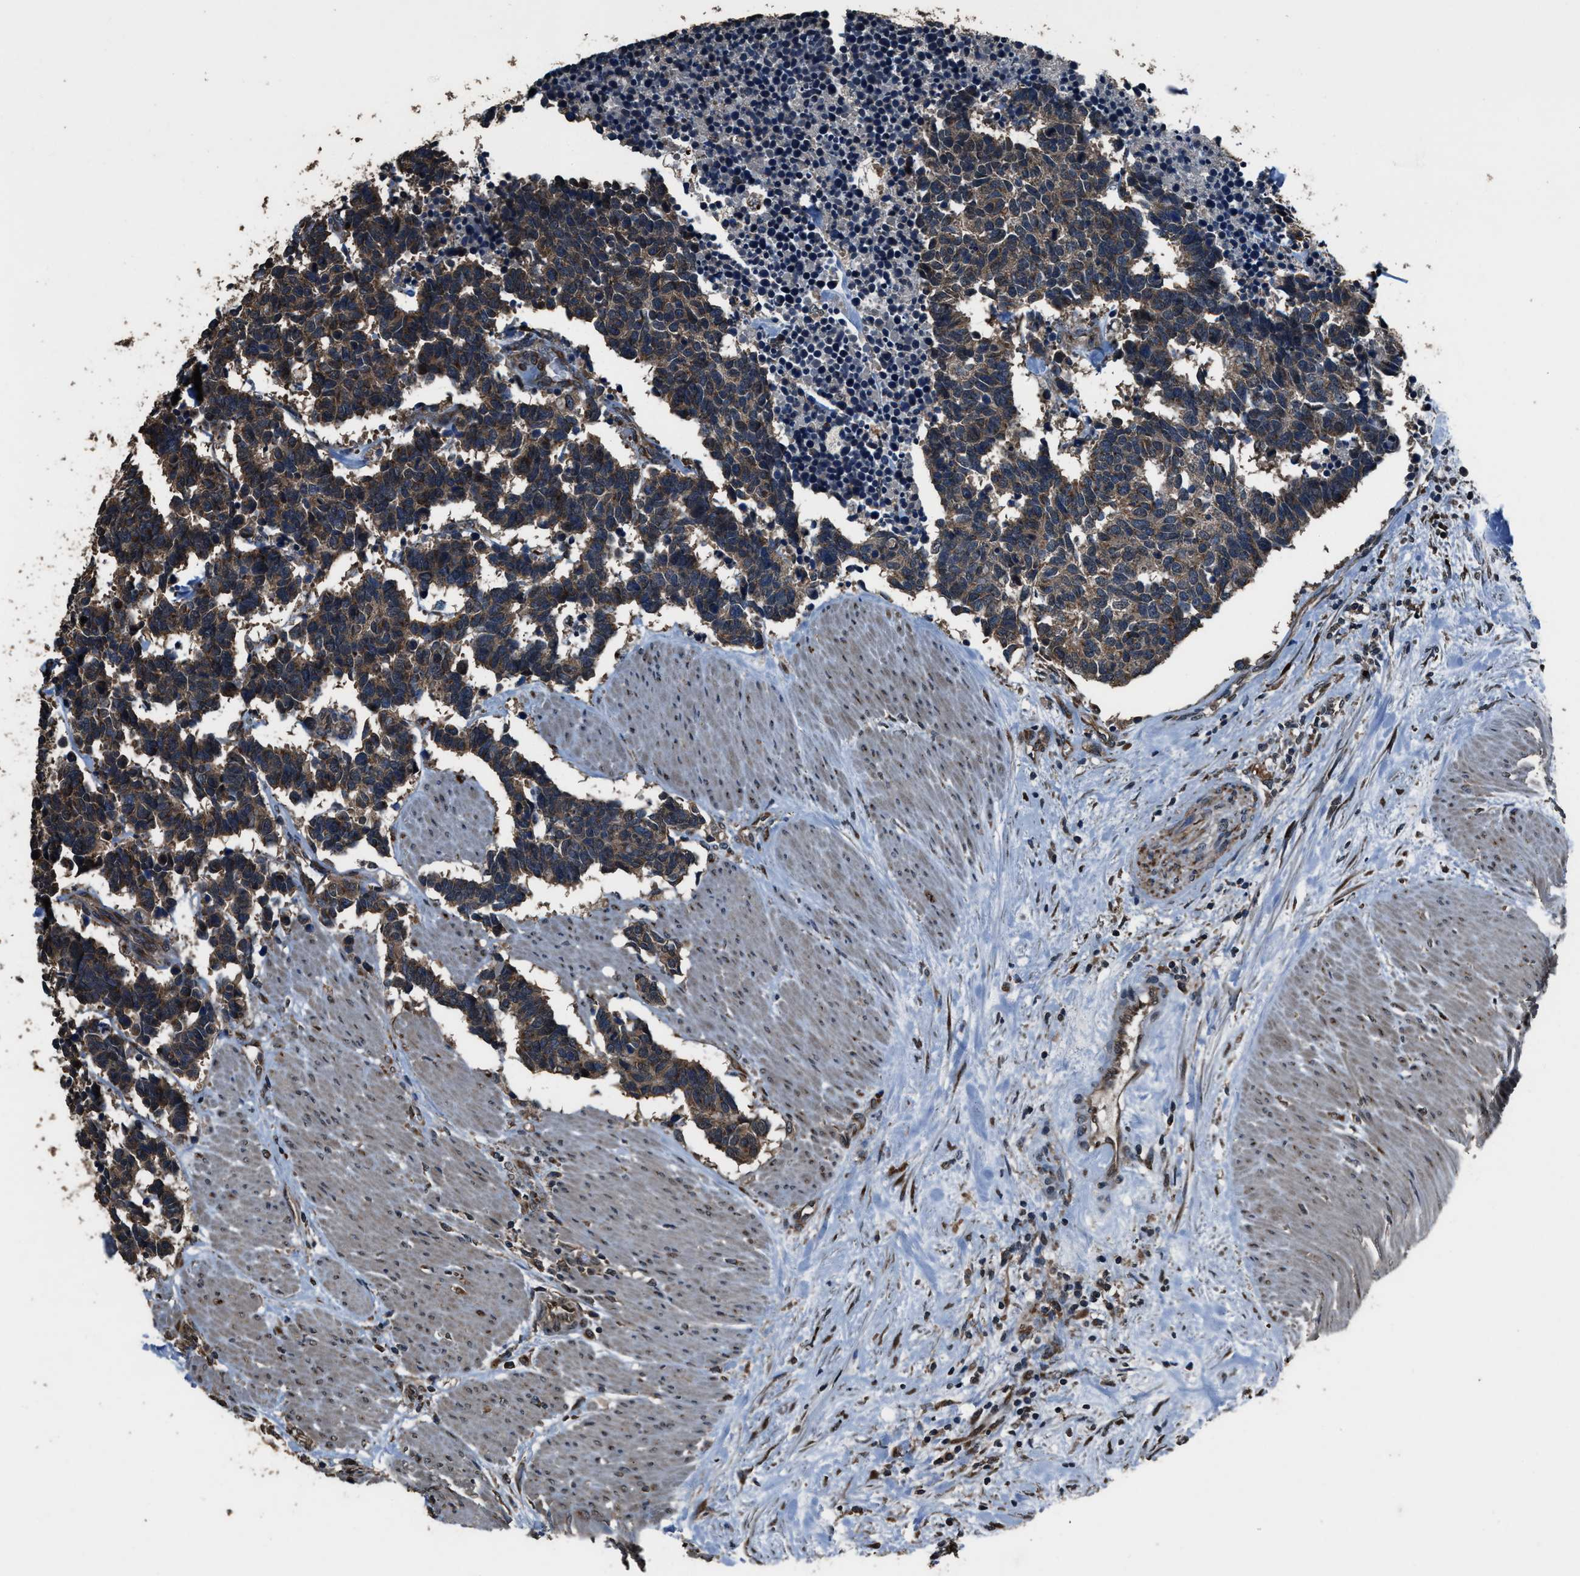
{"staining": {"intensity": "moderate", "quantity": ">75%", "location": "cytoplasmic/membranous"}, "tissue": "carcinoid", "cell_type": "Tumor cells", "image_type": "cancer", "snomed": [{"axis": "morphology", "description": "Carcinoma, NOS"}, {"axis": "morphology", "description": "Carcinoid, malignant, NOS"}, {"axis": "topography", "description": "Urinary bladder"}], "caption": "Immunohistochemistry (IHC) histopathology image of neoplastic tissue: carcinoid stained using immunohistochemistry displays medium levels of moderate protein expression localized specifically in the cytoplasmic/membranous of tumor cells, appearing as a cytoplasmic/membranous brown color.", "gene": "SLC38A10", "patient": {"sex": "male", "age": 57}}